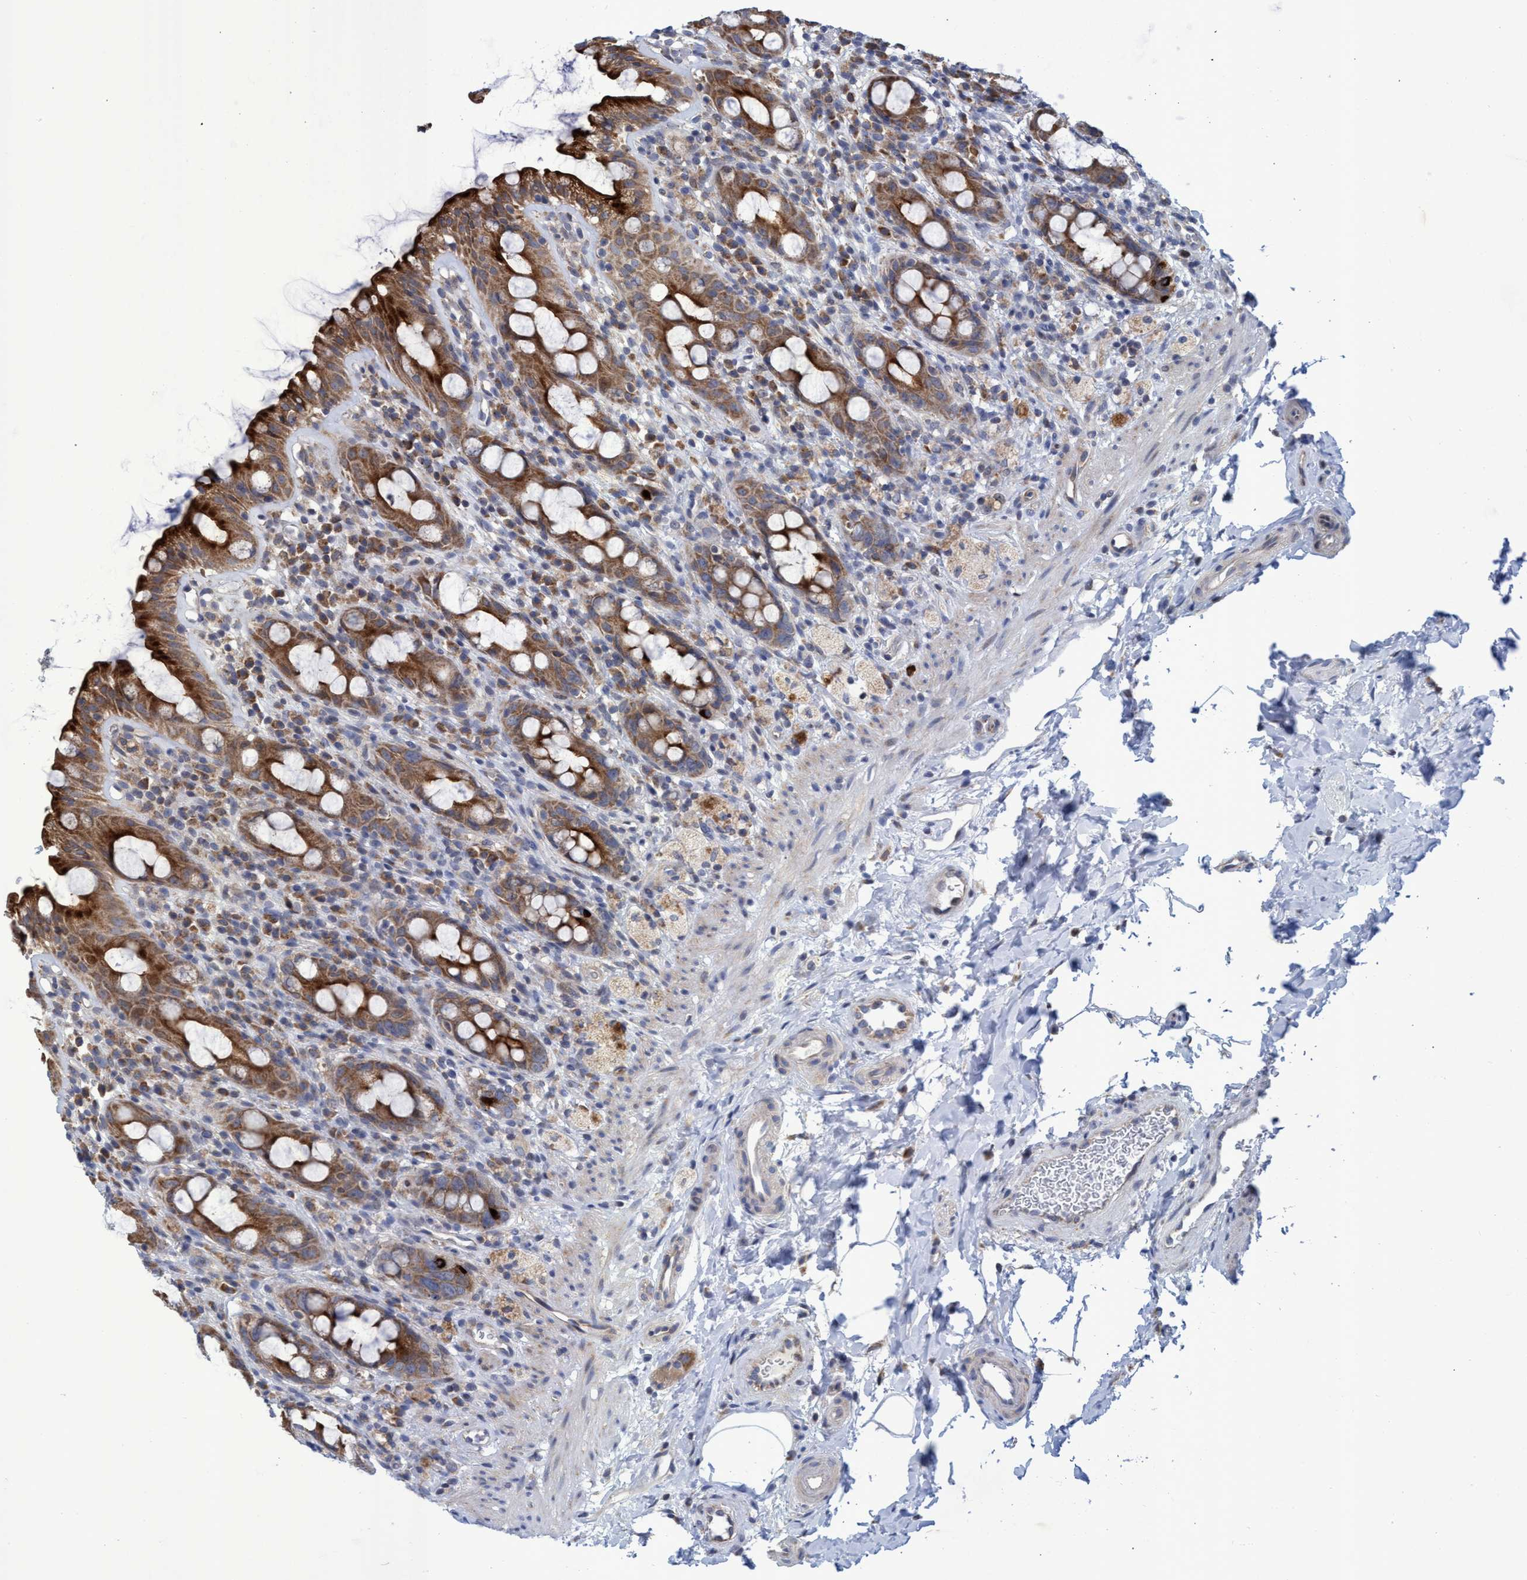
{"staining": {"intensity": "strong", "quantity": ">75%", "location": "cytoplasmic/membranous"}, "tissue": "rectum", "cell_type": "Glandular cells", "image_type": "normal", "snomed": [{"axis": "morphology", "description": "Normal tissue, NOS"}, {"axis": "topography", "description": "Rectum"}], "caption": "The photomicrograph demonstrates a brown stain indicating the presence of a protein in the cytoplasmic/membranous of glandular cells in rectum.", "gene": "NAT16", "patient": {"sex": "male", "age": 44}}